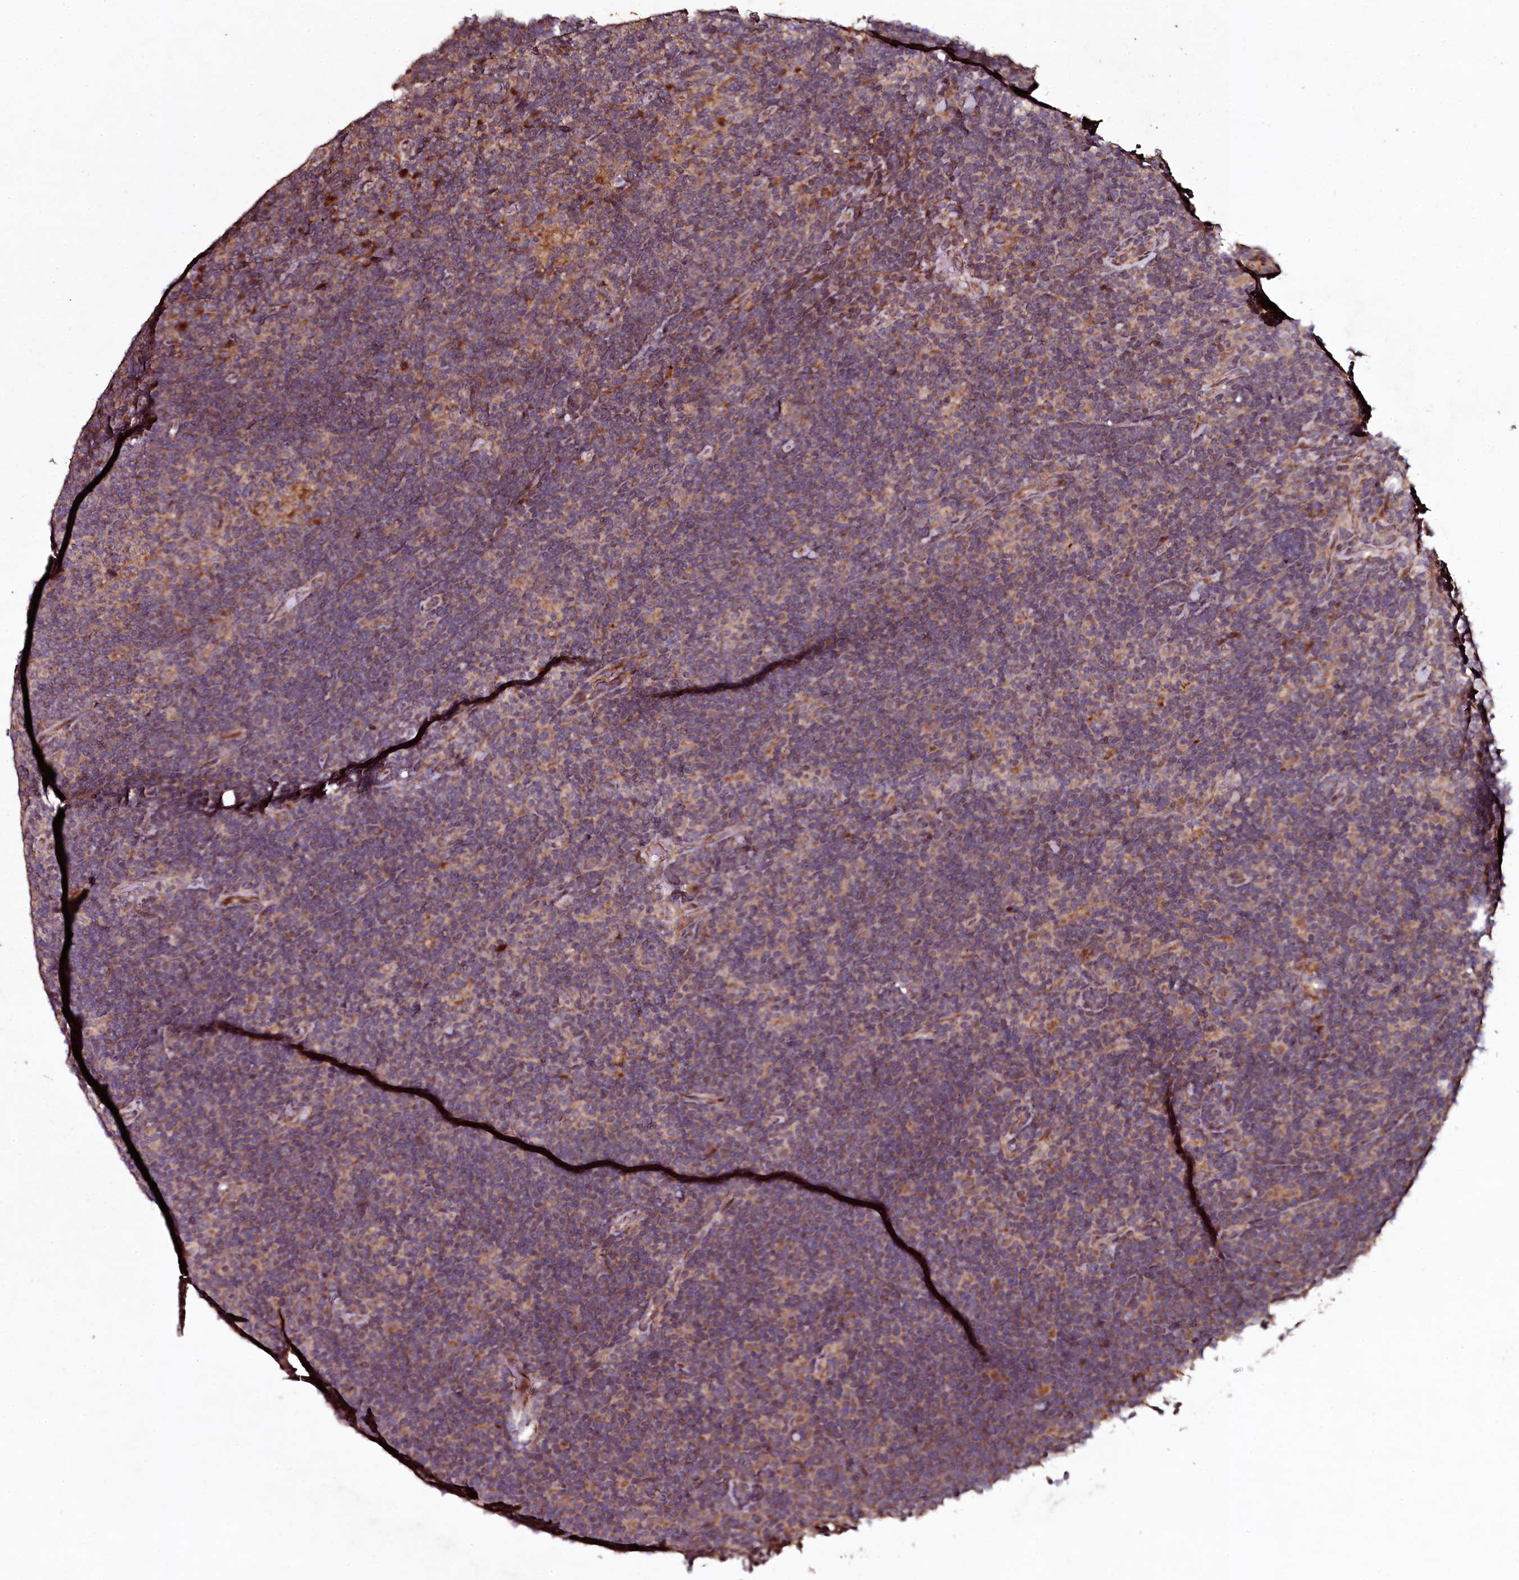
{"staining": {"intensity": "weak", "quantity": "25%-75%", "location": "cytoplasmic/membranous"}, "tissue": "lymphoma", "cell_type": "Tumor cells", "image_type": "cancer", "snomed": [{"axis": "morphology", "description": "Hodgkin's disease, NOS"}, {"axis": "topography", "description": "Lymph node"}], "caption": "Hodgkin's disease stained with IHC shows weak cytoplasmic/membranous positivity in about 25%-75% of tumor cells.", "gene": "SEC24C", "patient": {"sex": "female", "age": 57}}